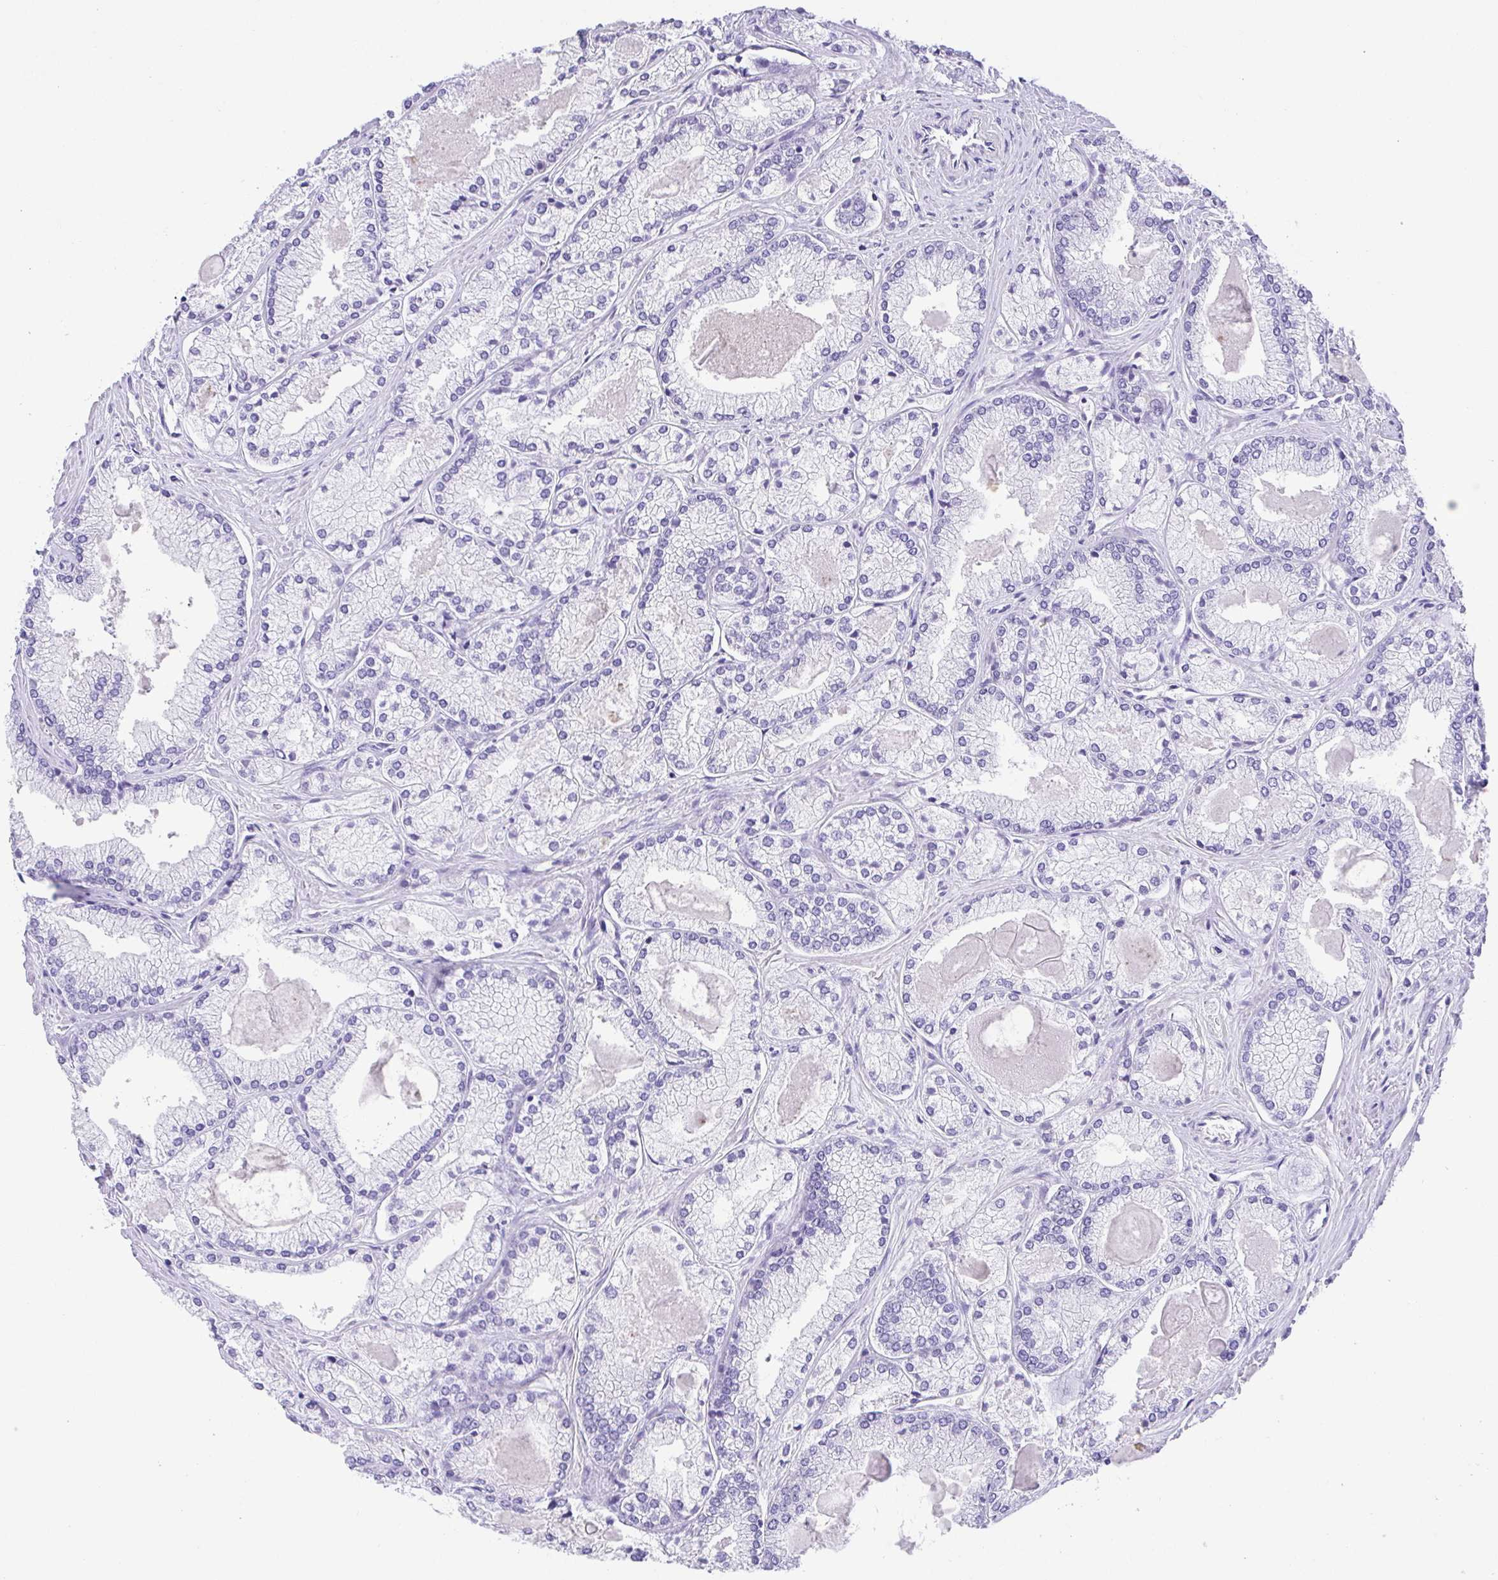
{"staining": {"intensity": "negative", "quantity": "none", "location": "none"}, "tissue": "prostate cancer", "cell_type": "Tumor cells", "image_type": "cancer", "snomed": [{"axis": "morphology", "description": "Adenocarcinoma, High grade"}, {"axis": "topography", "description": "Prostate"}], "caption": "Prostate high-grade adenocarcinoma was stained to show a protein in brown. There is no significant expression in tumor cells.", "gene": "SPATA4", "patient": {"sex": "male", "age": 68}}